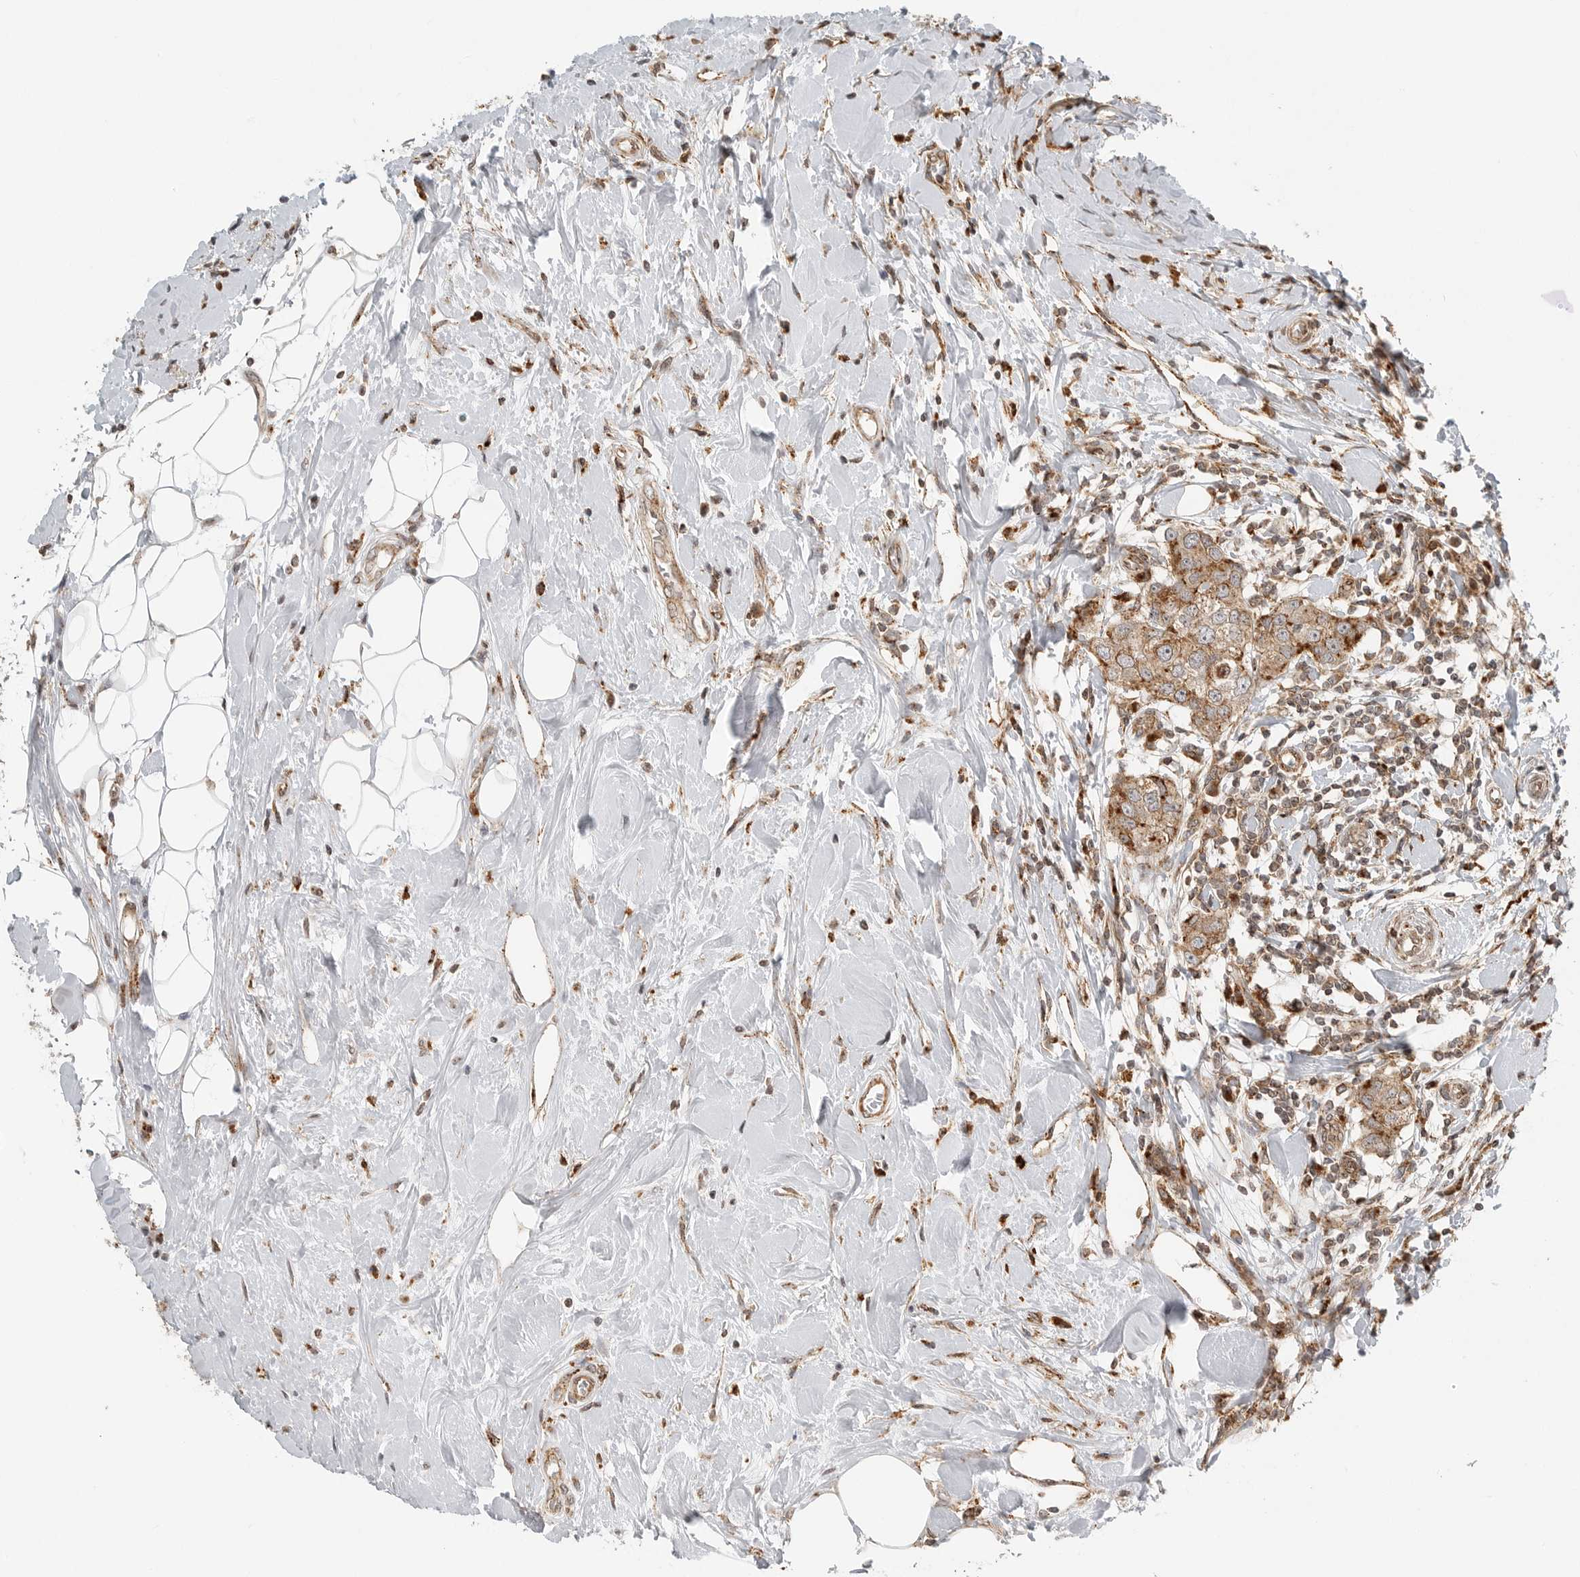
{"staining": {"intensity": "moderate", "quantity": ">75%", "location": "cytoplasmic/membranous"}, "tissue": "breast cancer", "cell_type": "Tumor cells", "image_type": "cancer", "snomed": [{"axis": "morphology", "description": "Duct carcinoma"}, {"axis": "topography", "description": "Breast"}], "caption": "This photomicrograph displays intraductal carcinoma (breast) stained with IHC to label a protein in brown. The cytoplasmic/membranous of tumor cells show moderate positivity for the protein. Nuclei are counter-stained blue.", "gene": "IDUA", "patient": {"sex": "female", "age": 27}}